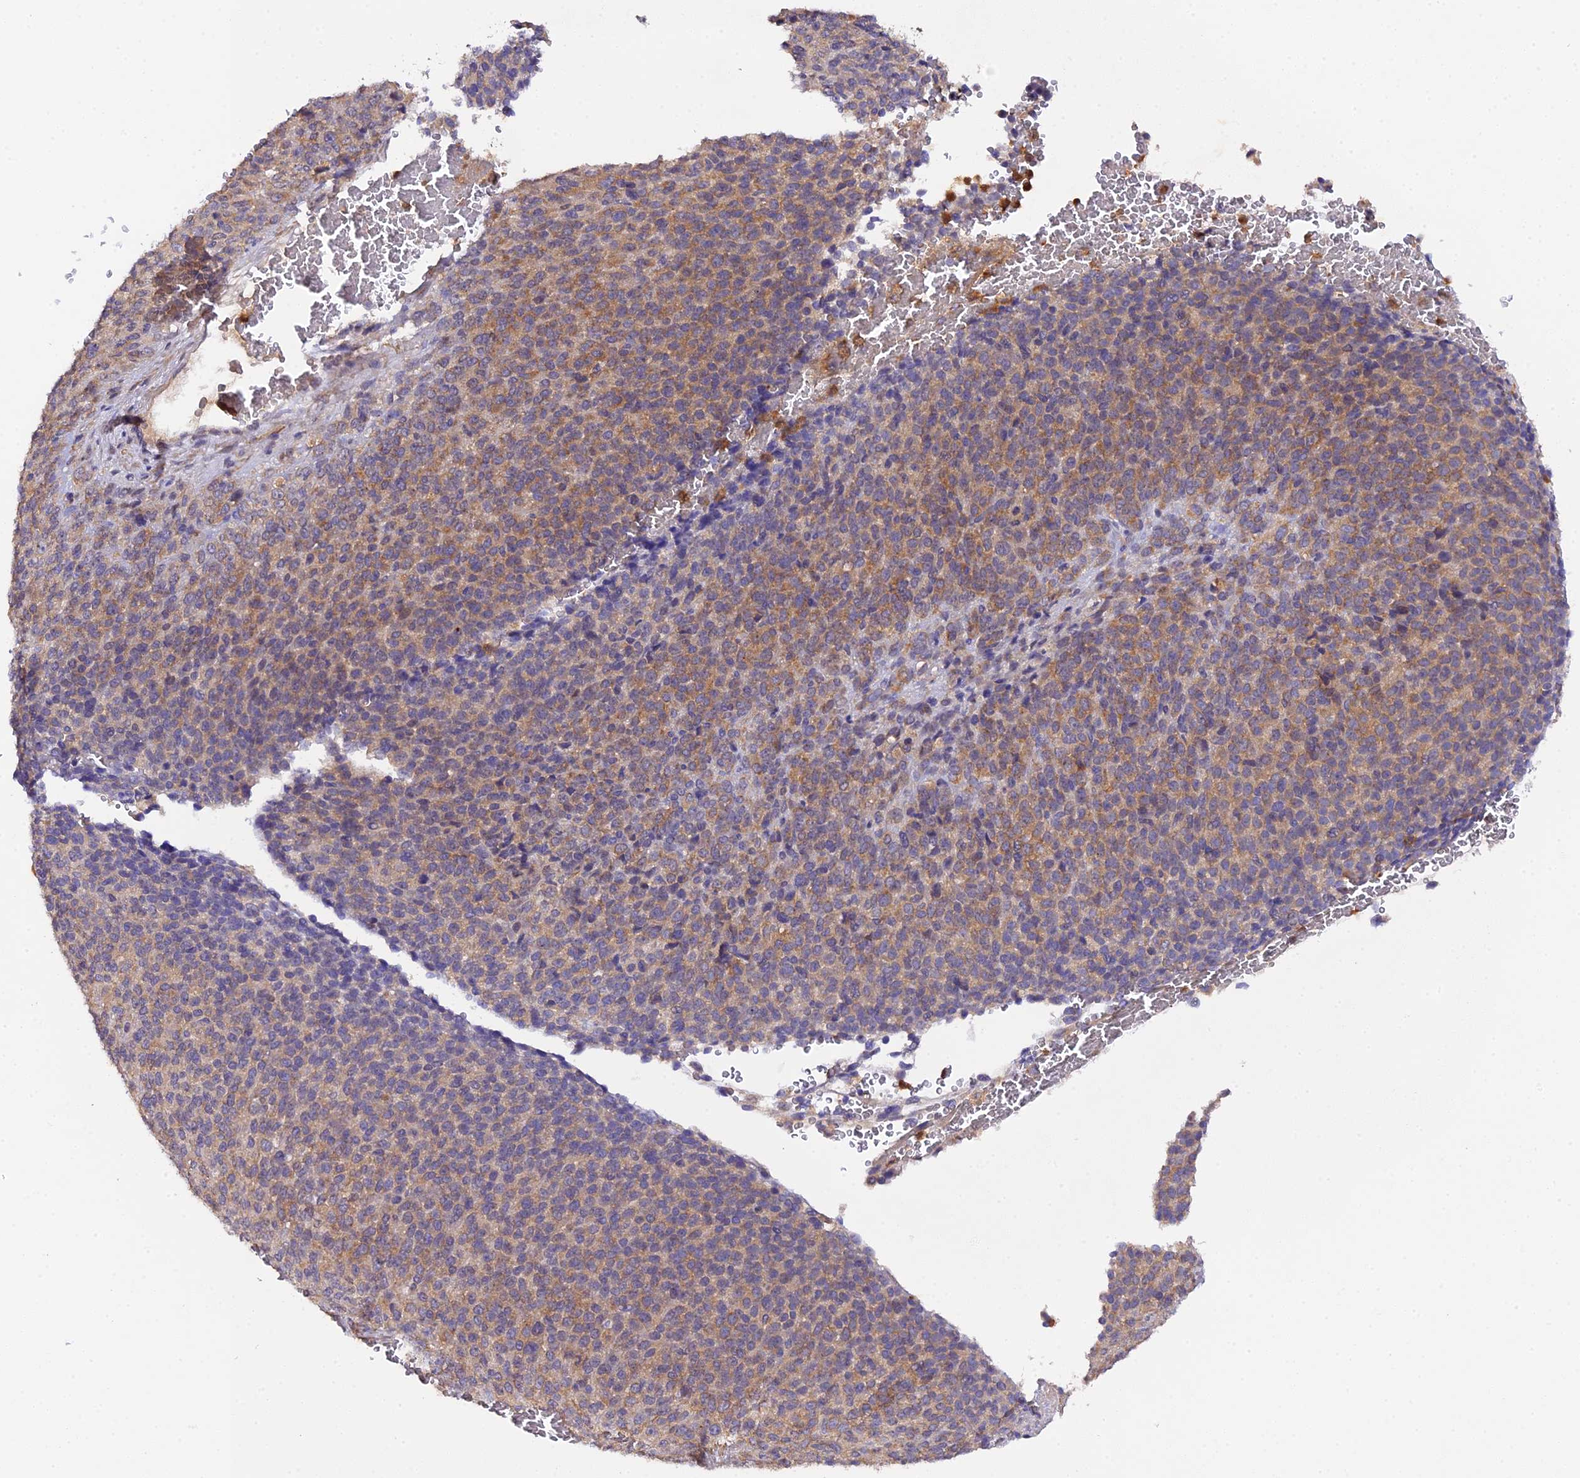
{"staining": {"intensity": "moderate", "quantity": ">75%", "location": "cytoplasmic/membranous"}, "tissue": "melanoma", "cell_type": "Tumor cells", "image_type": "cancer", "snomed": [{"axis": "morphology", "description": "Malignant melanoma, Metastatic site"}, {"axis": "topography", "description": "Brain"}], "caption": "Protein staining reveals moderate cytoplasmic/membranous positivity in approximately >75% of tumor cells in melanoma. (IHC, brightfield microscopy, high magnification).", "gene": "TRIM26", "patient": {"sex": "female", "age": 56}}